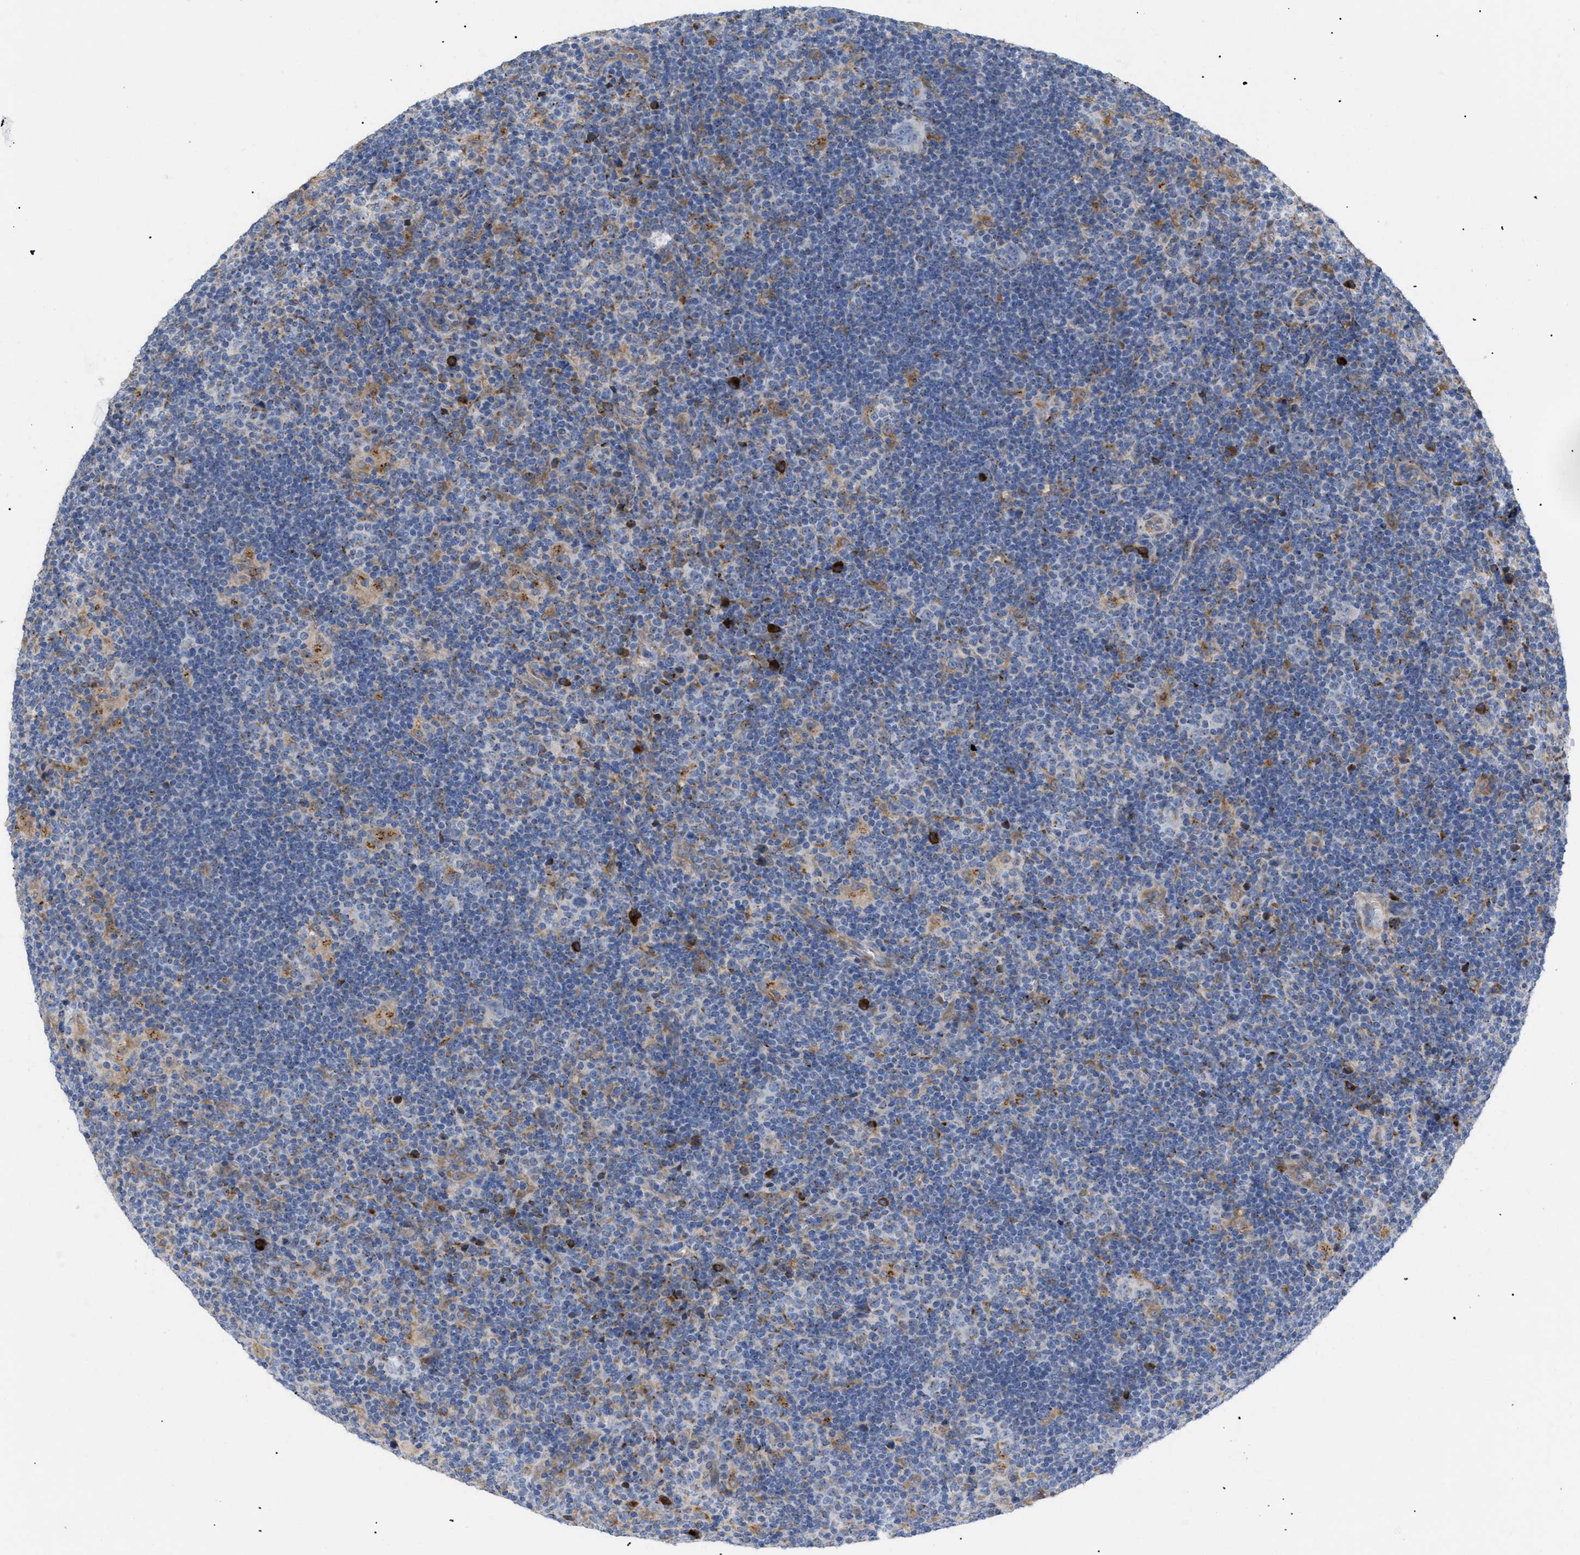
{"staining": {"intensity": "moderate", "quantity": "25%-75%", "location": "cytoplasmic/membranous"}, "tissue": "lymphoma", "cell_type": "Tumor cells", "image_type": "cancer", "snomed": [{"axis": "morphology", "description": "Hodgkin's disease, NOS"}, {"axis": "topography", "description": "Lymph node"}], "caption": "About 25%-75% of tumor cells in lymphoma exhibit moderate cytoplasmic/membranous protein staining as visualized by brown immunohistochemical staining.", "gene": "SLC50A1", "patient": {"sex": "female", "age": 57}}